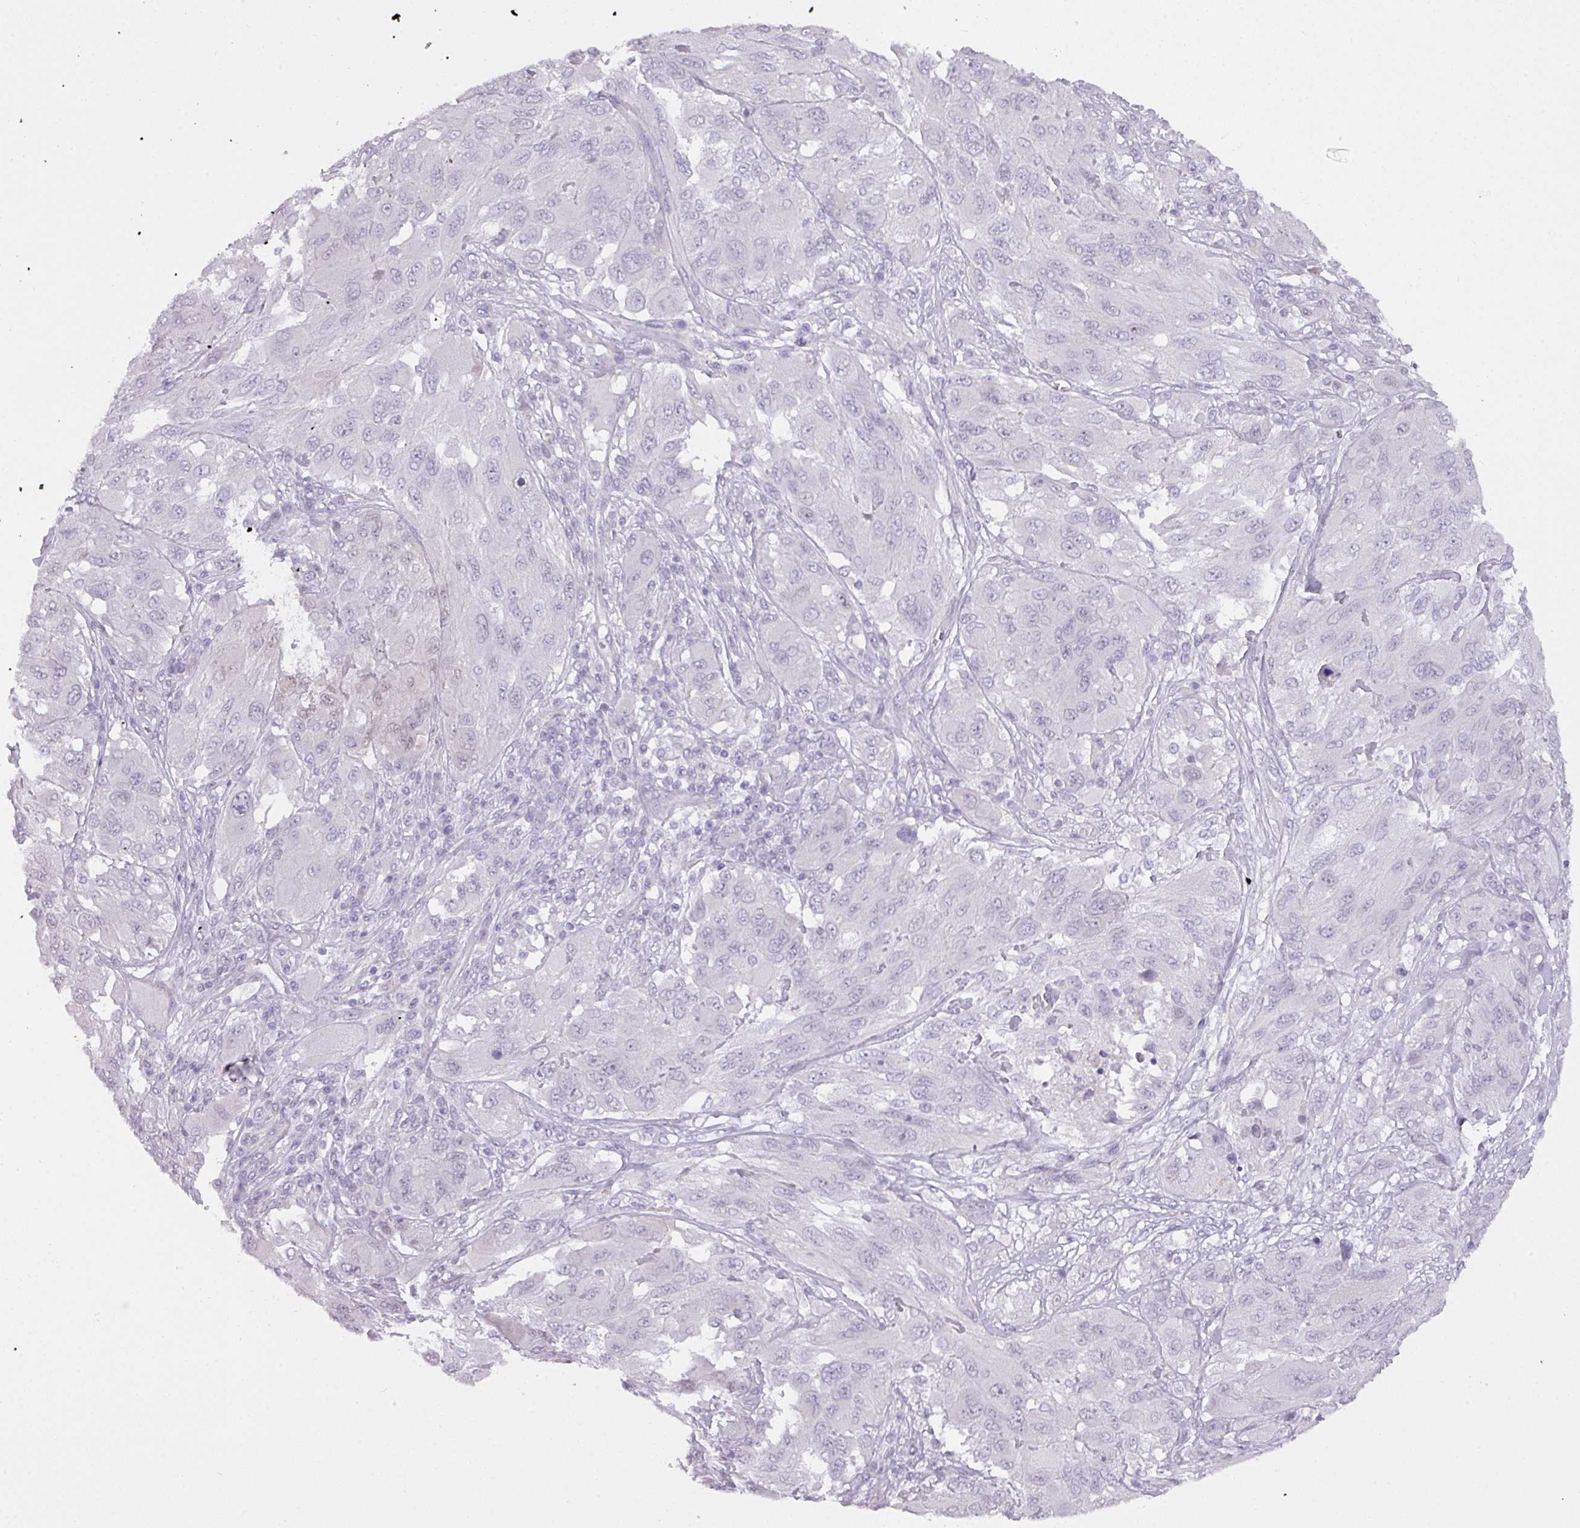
{"staining": {"intensity": "negative", "quantity": "none", "location": "none"}, "tissue": "melanoma", "cell_type": "Tumor cells", "image_type": "cancer", "snomed": [{"axis": "morphology", "description": "Malignant melanoma, NOS"}, {"axis": "topography", "description": "Skin"}], "caption": "DAB (3,3'-diaminobenzidine) immunohistochemical staining of human melanoma demonstrates no significant expression in tumor cells.", "gene": "ANKRD13B", "patient": {"sex": "female", "age": 91}}